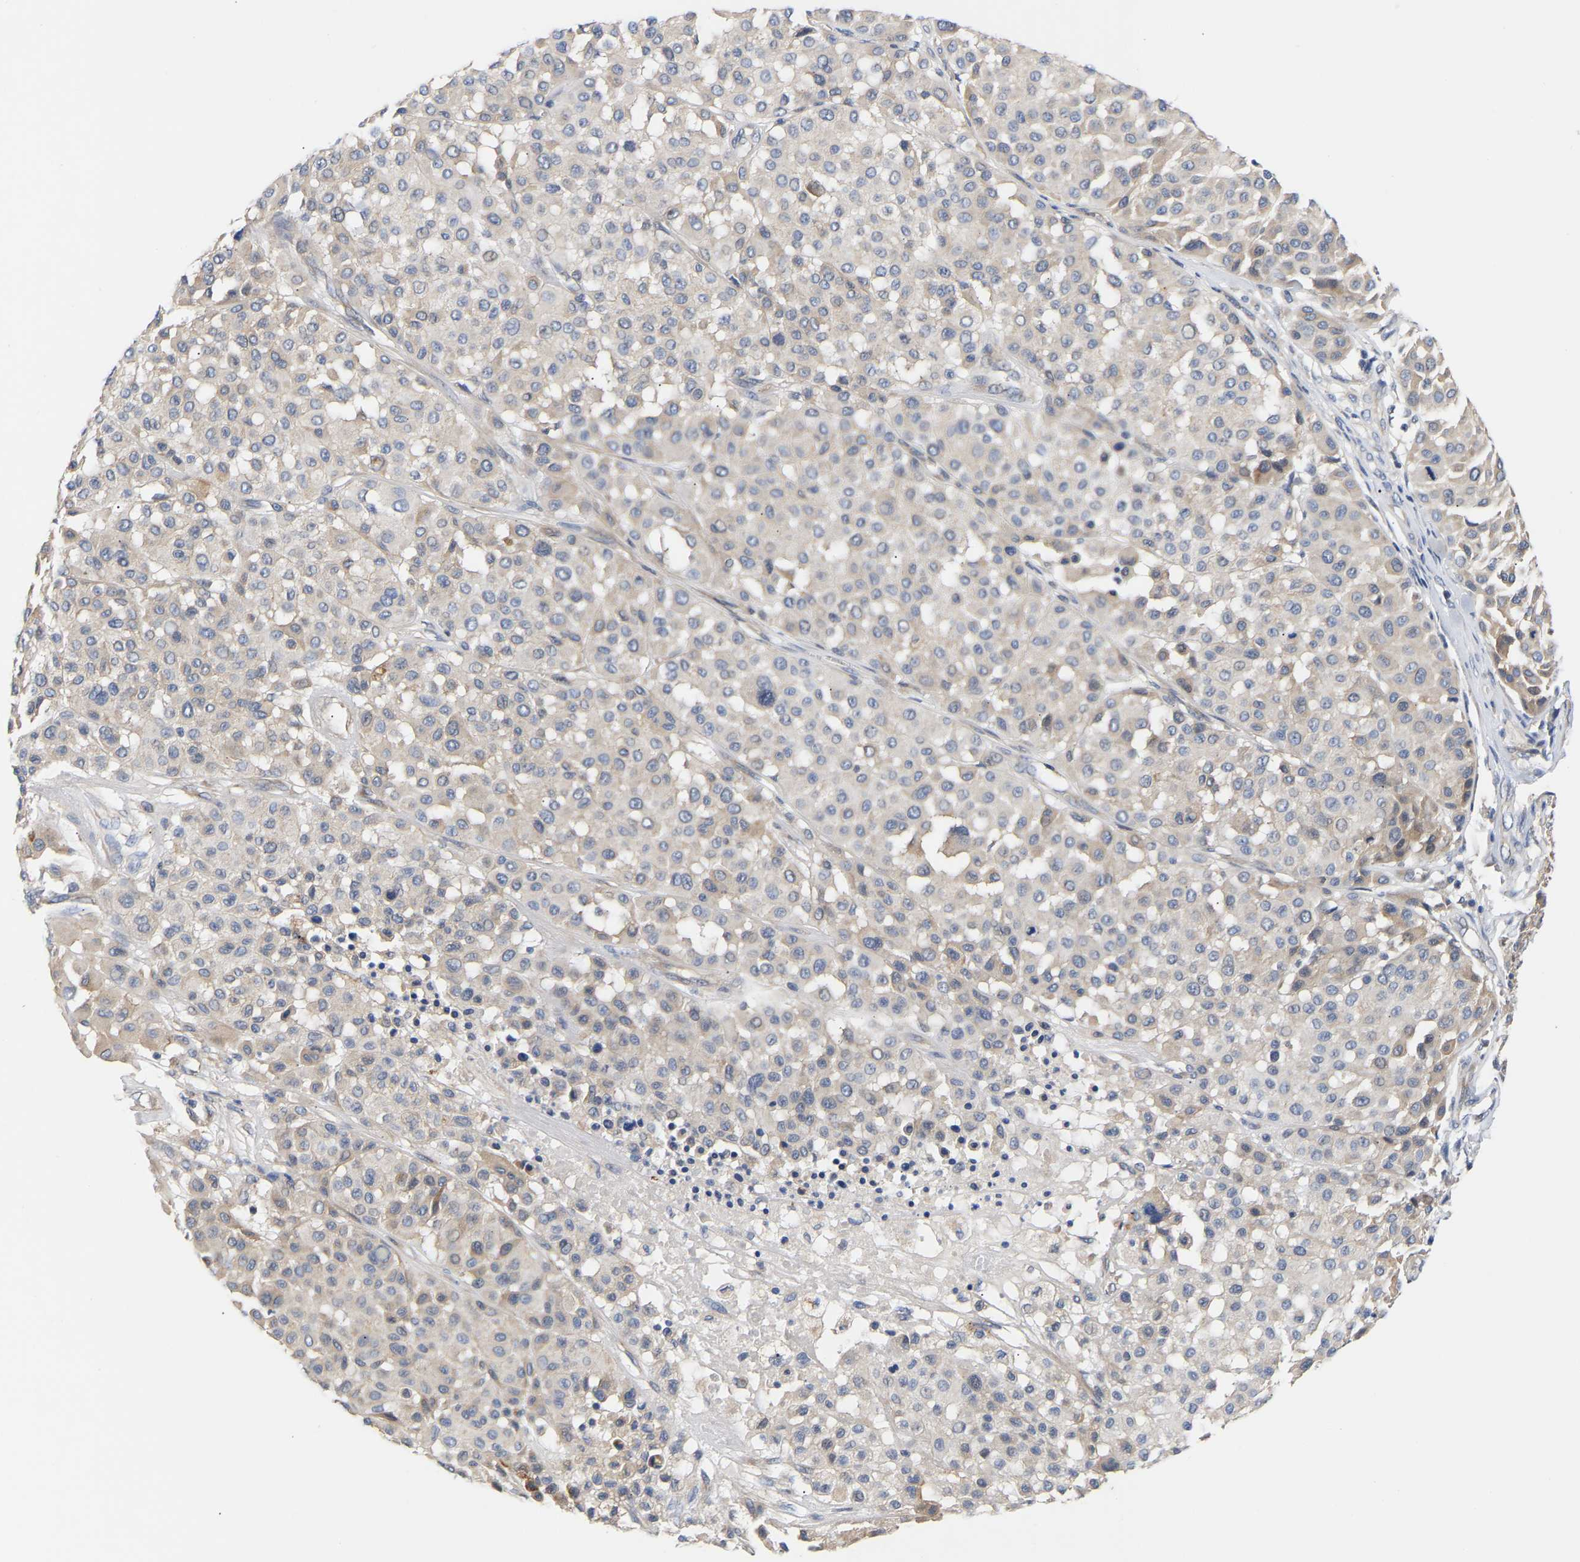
{"staining": {"intensity": "negative", "quantity": "none", "location": "none"}, "tissue": "melanoma", "cell_type": "Tumor cells", "image_type": "cancer", "snomed": [{"axis": "morphology", "description": "Malignant melanoma, Metastatic site"}, {"axis": "topography", "description": "Soft tissue"}], "caption": "IHC of human malignant melanoma (metastatic site) reveals no staining in tumor cells. (DAB IHC visualized using brightfield microscopy, high magnification).", "gene": "KASH5", "patient": {"sex": "male", "age": 41}}